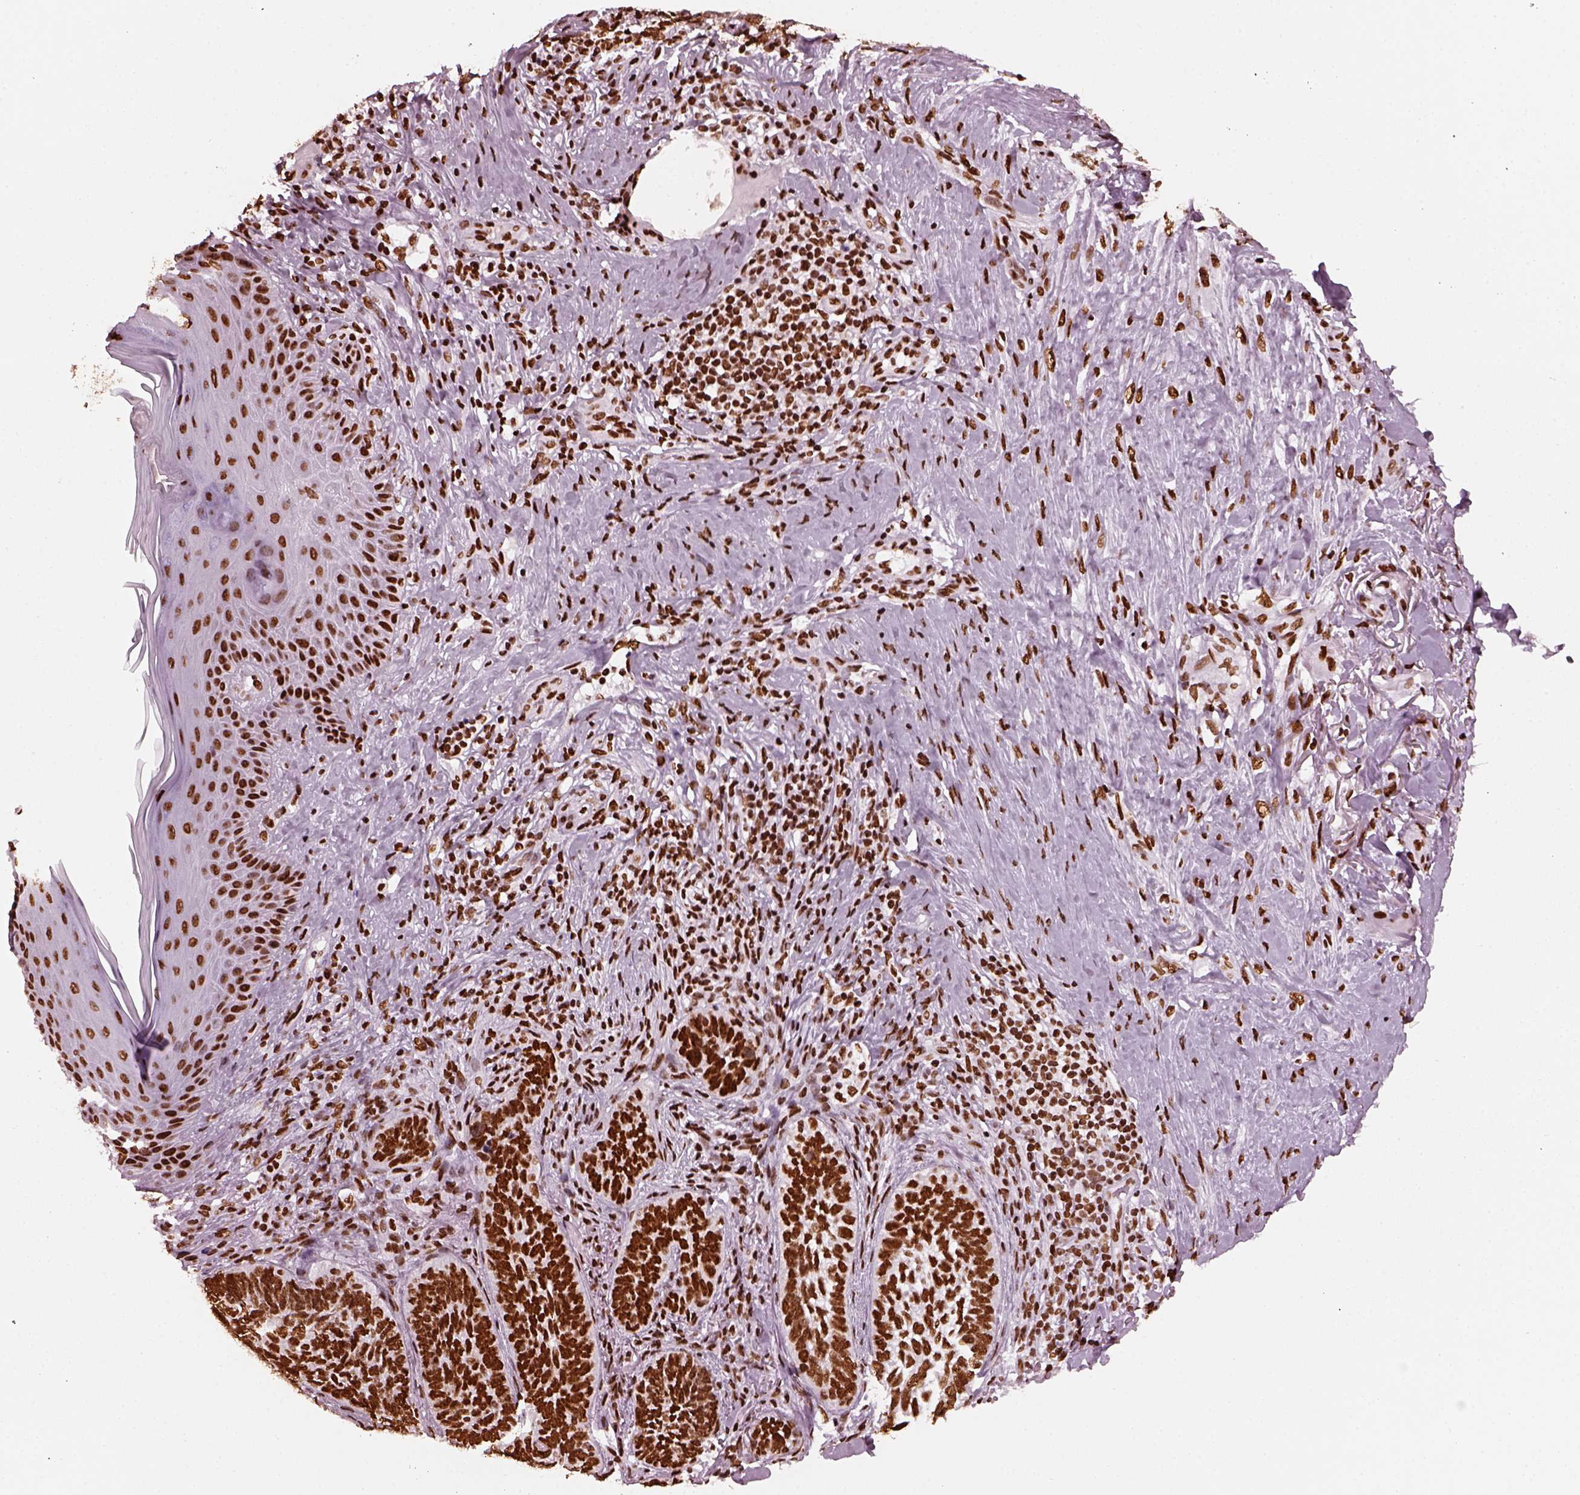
{"staining": {"intensity": "strong", "quantity": ">75%", "location": "nuclear"}, "tissue": "skin cancer", "cell_type": "Tumor cells", "image_type": "cancer", "snomed": [{"axis": "morphology", "description": "Normal tissue, NOS"}, {"axis": "morphology", "description": "Basal cell carcinoma"}, {"axis": "topography", "description": "Skin"}], "caption": "Immunohistochemical staining of skin basal cell carcinoma reveals strong nuclear protein positivity in approximately >75% of tumor cells.", "gene": "CBFA2T3", "patient": {"sex": "male", "age": 46}}